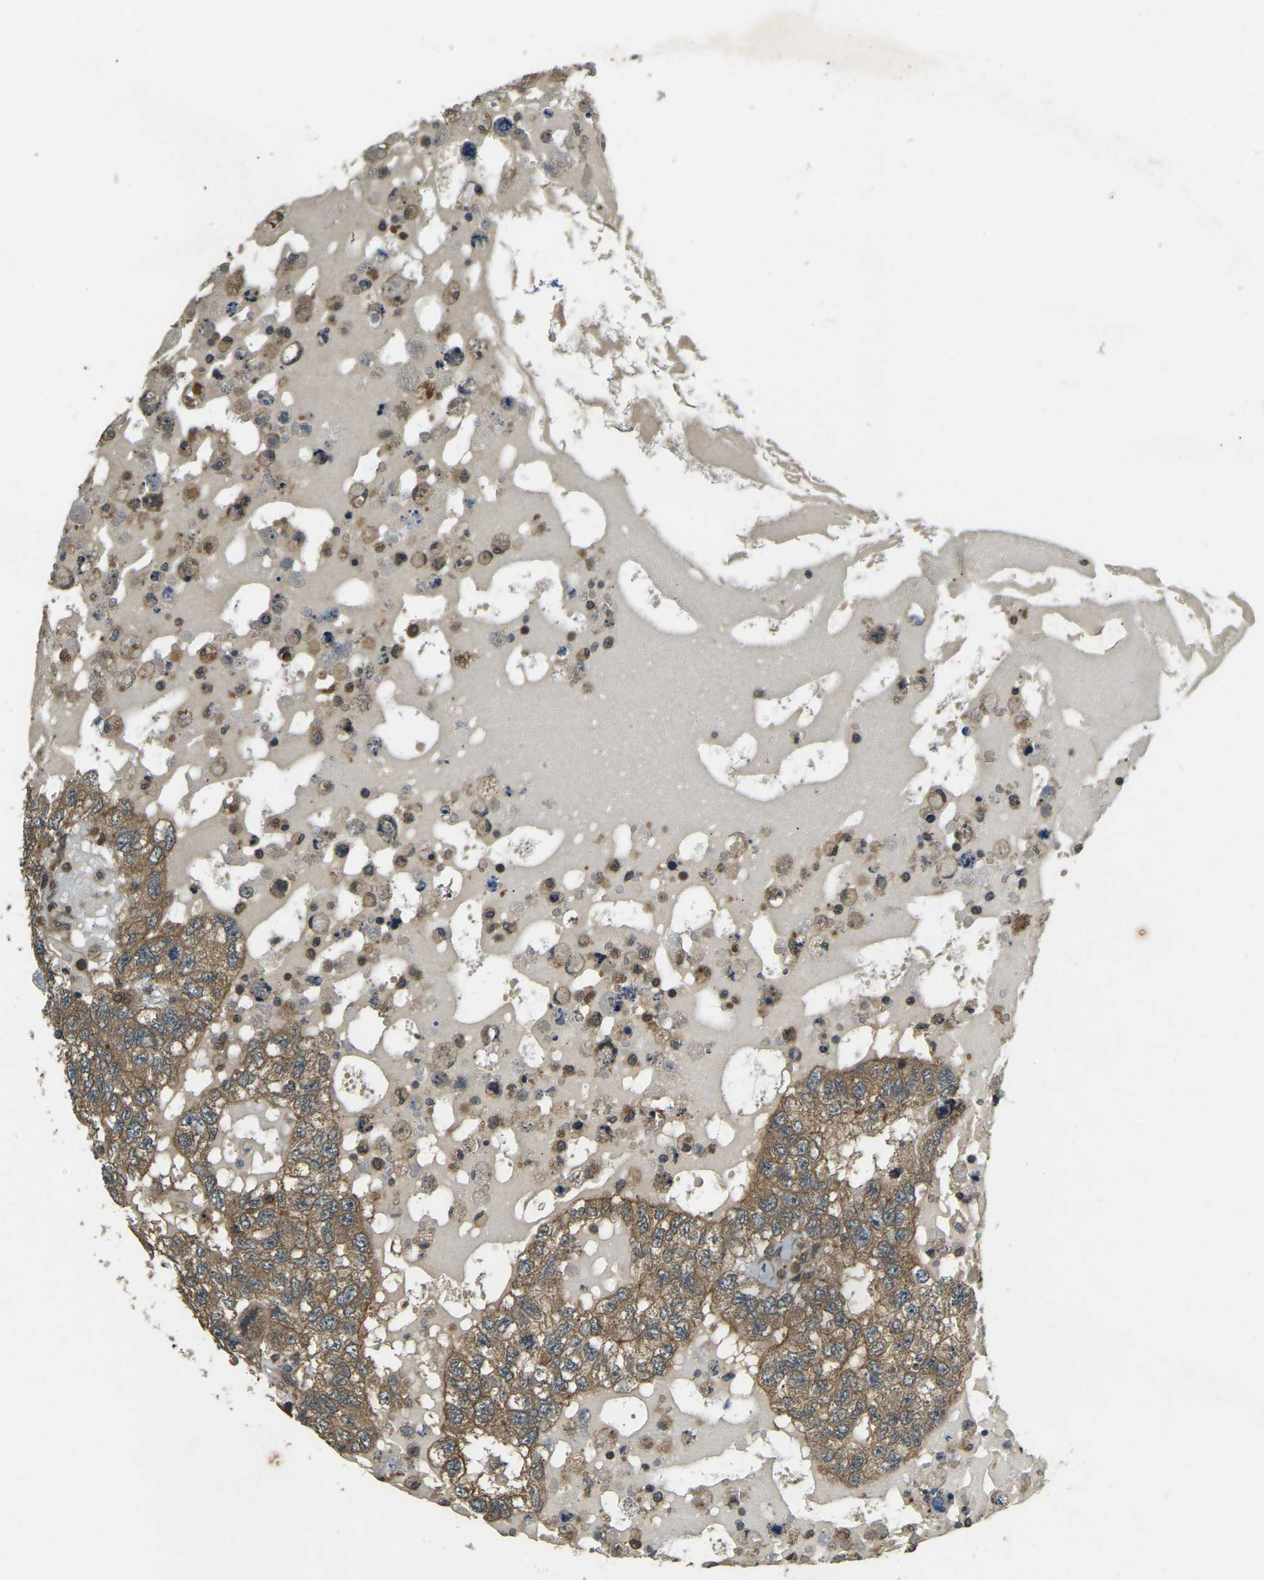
{"staining": {"intensity": "moderate", "quantity": ">75%", "location": "cytoplasmic/membranous"}, "tissue": "testis cancer", "cell_type": "Tumor cells", "image_type": "cancer", "snomed": [{"axis": "morphology", "description": "Carcinoma, Embryonal, NOS"}, {"axis": "topography", "description": "Testis"}], "caption": "Brown immunohistochemical staining in embryonal carcinoma (testis) shows moderate cytoplasmic/membranous staining in about >75% of tumor cells.", "gene": "ERGIC1", "patient": {"sex": "male", "age": 36}}